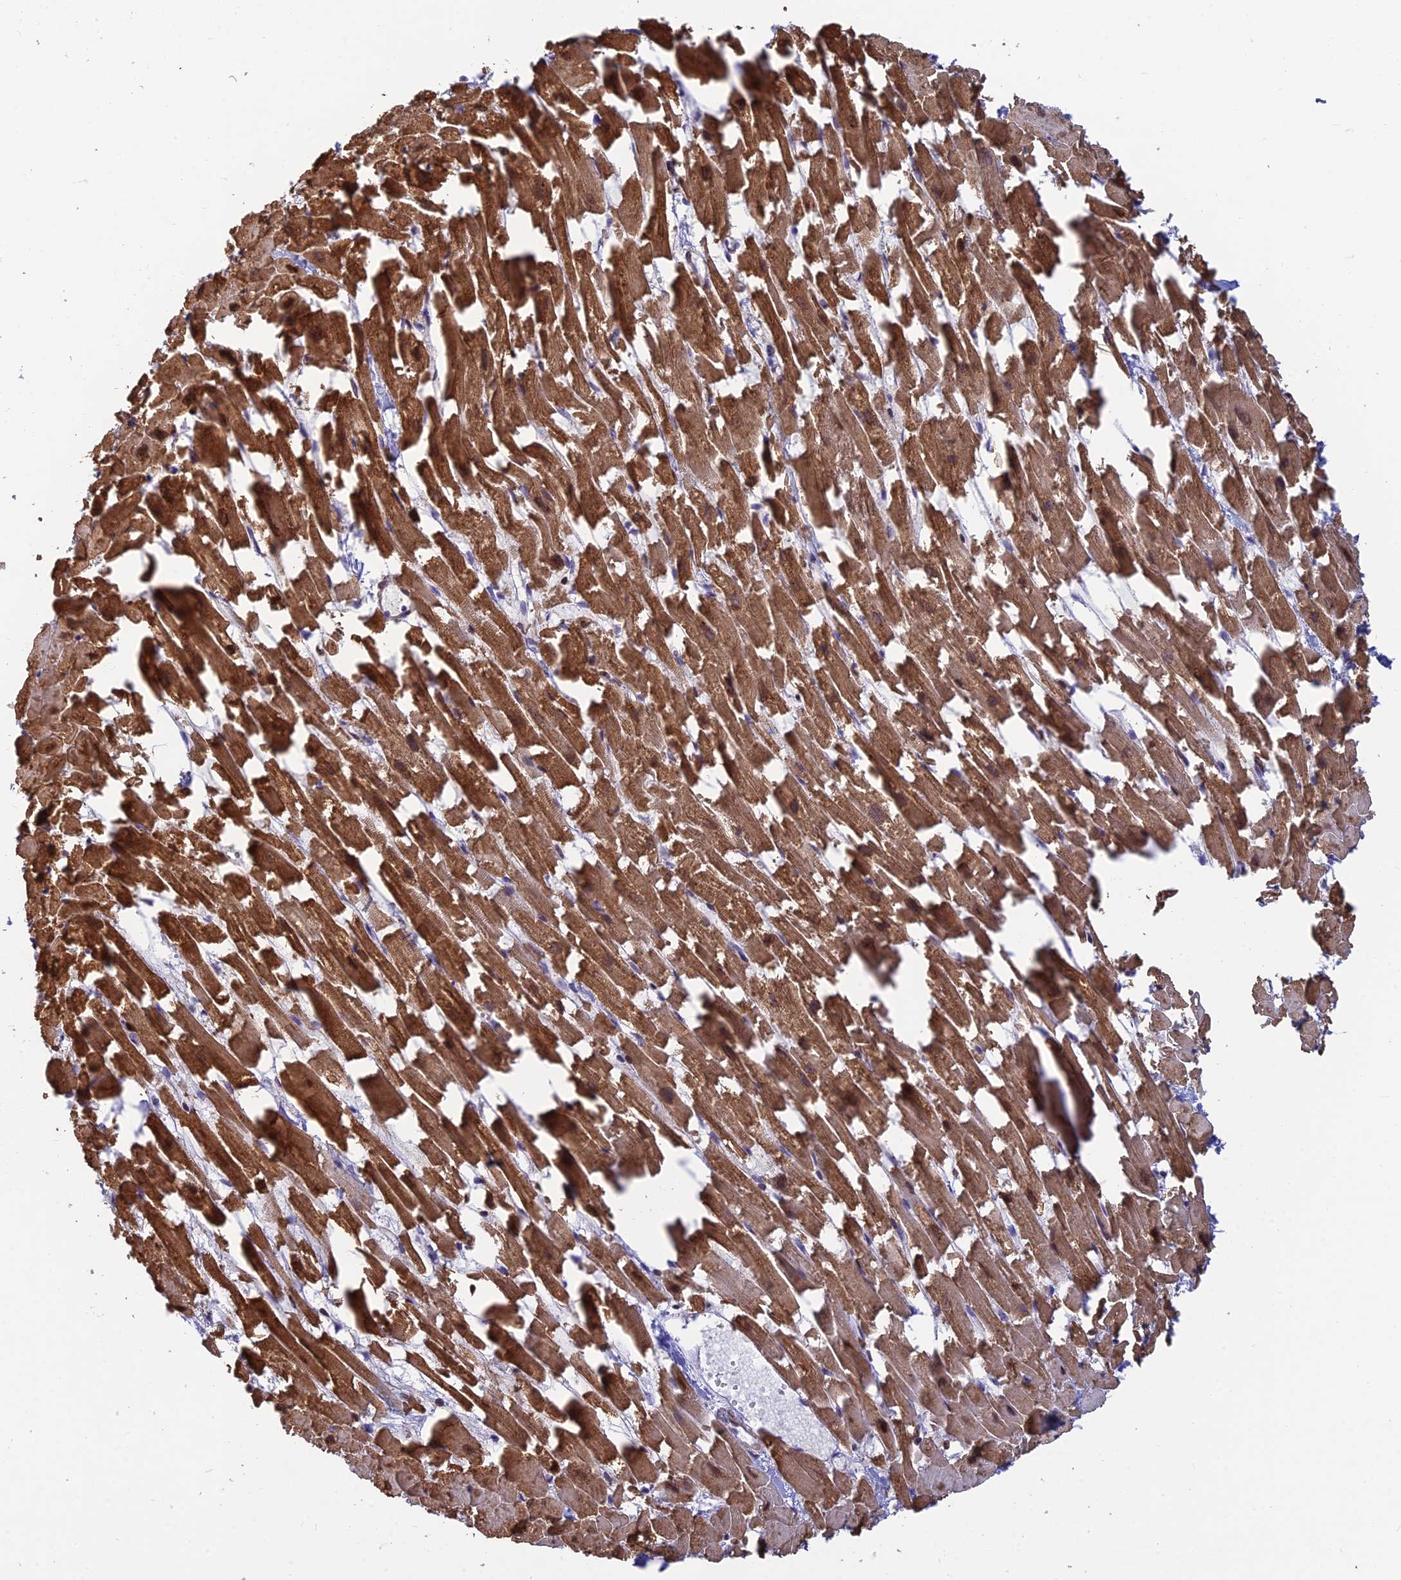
{"staining": {"intensity": "strong", "quantity": ">75%", "location": "cytoplasmic/membranous"}, "tissue": "heart muscle", "cell_type": "Cardiomyocytes", "image_type": "normal", "snomed": [{"axis": "morphology", "description": "Normal tissue, NOS"}, {"axis": "topography", "description": "Heart"}], "caption": "Immunohistochemistry (IHC) of benign heart muscle displays high levels of strong cytoplasmic/membranous positivity in about >75% of cardiomyocytes. (DAB (3,3'-diaminobenzidine) = brown stain, brightfield microscopy at high magnification).", "gene": "CLK4", "patient": {"sex": "female", "age": 64}}